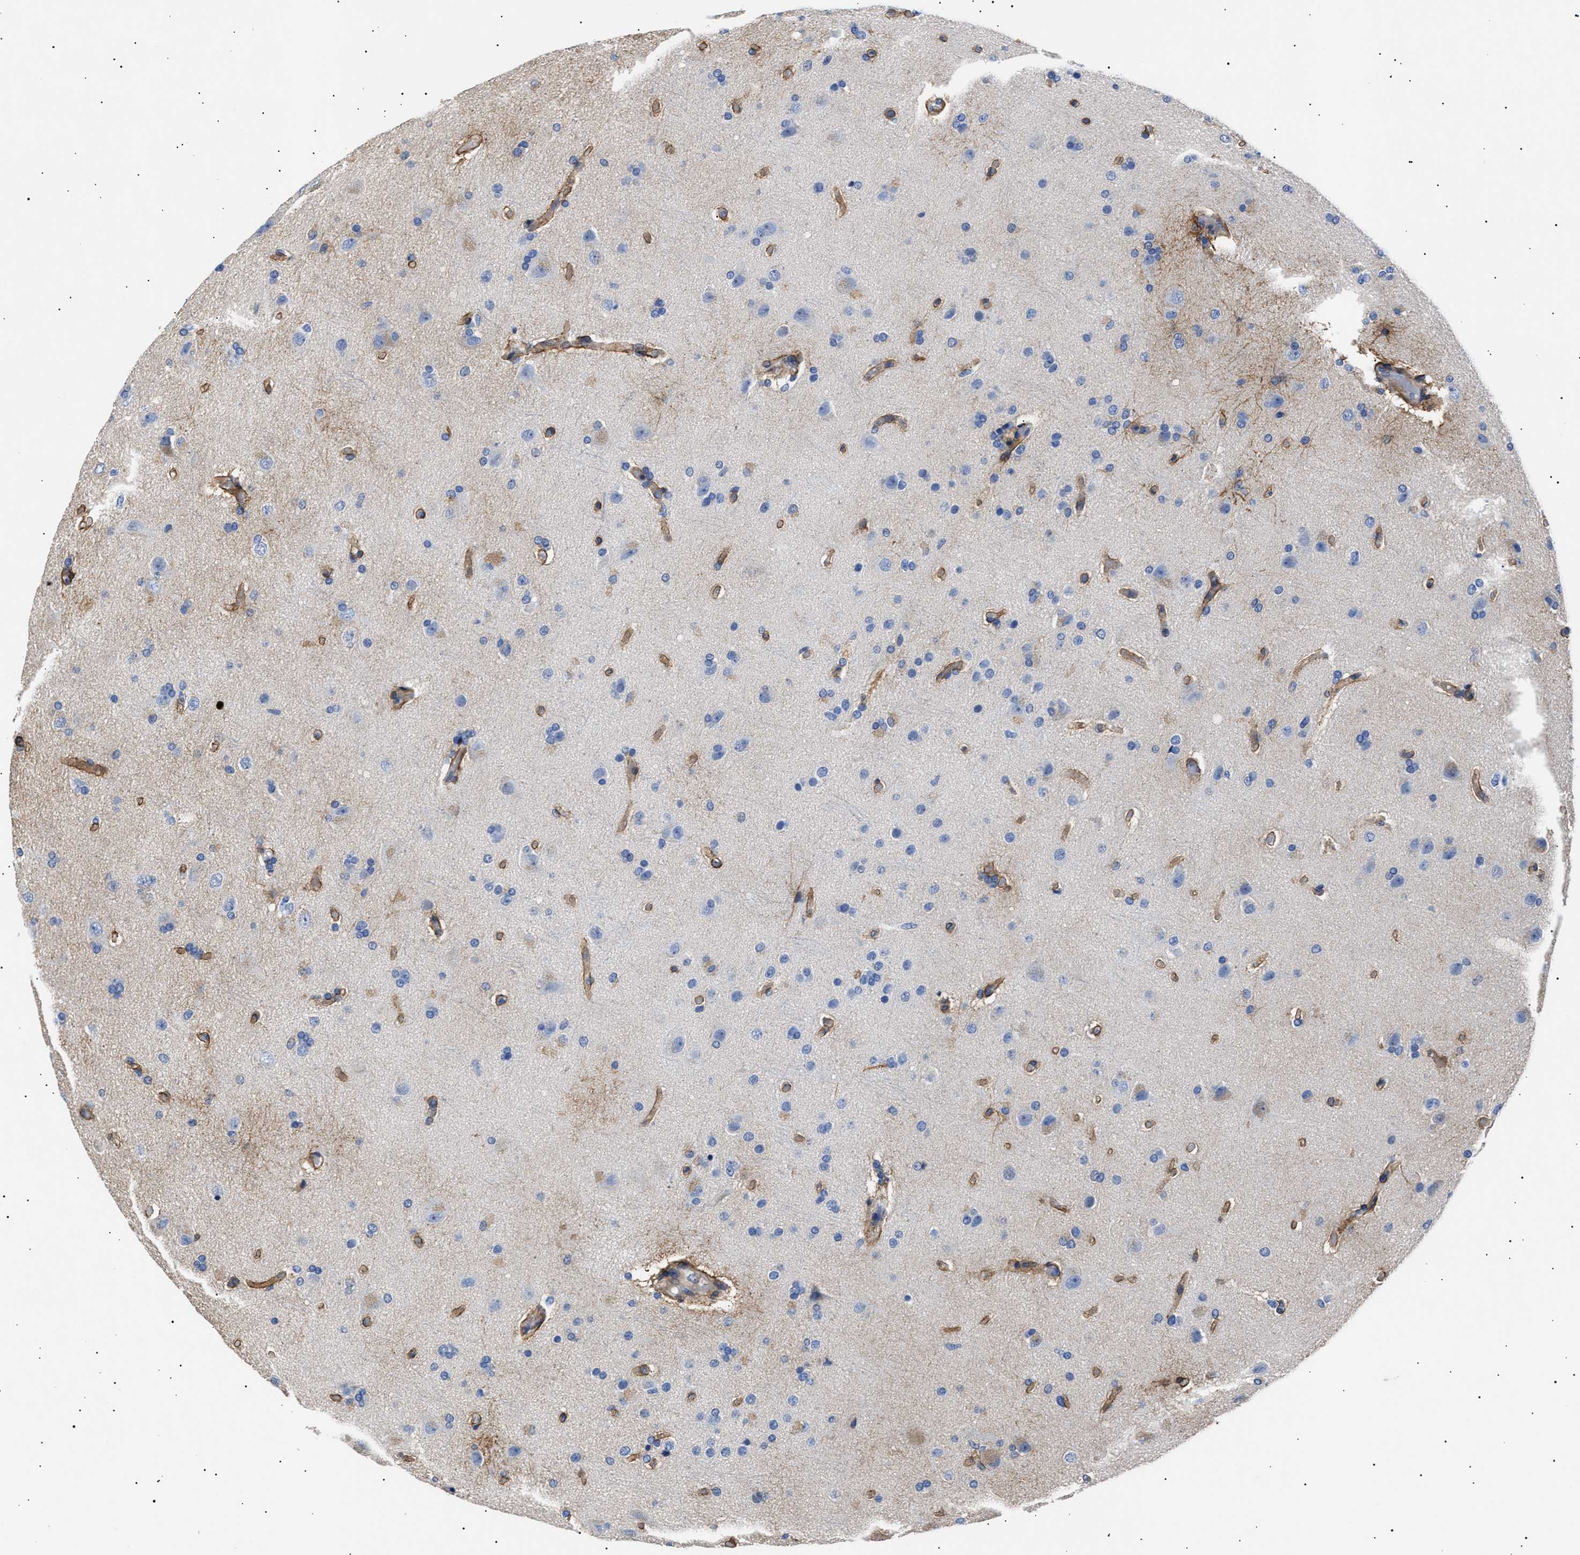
{"staining": {"intensity": "negative", "quantity": "none", "location": "none"}, "tissue": "glioma", "cell_type": "Tumor cells", "image_type": "cancer", "snomed": [{"axis": "morphology", "description": "Glioma, malignant, High grade"}, {"axis": "topography", "description": "Brain"}], "caption": "Human malignant glioma (high-grade) stained for a protein using IHC exhibits no expression in tumor cells.", "gene": "HEMGN", "patient": {"sex": "male", "age": 72}}